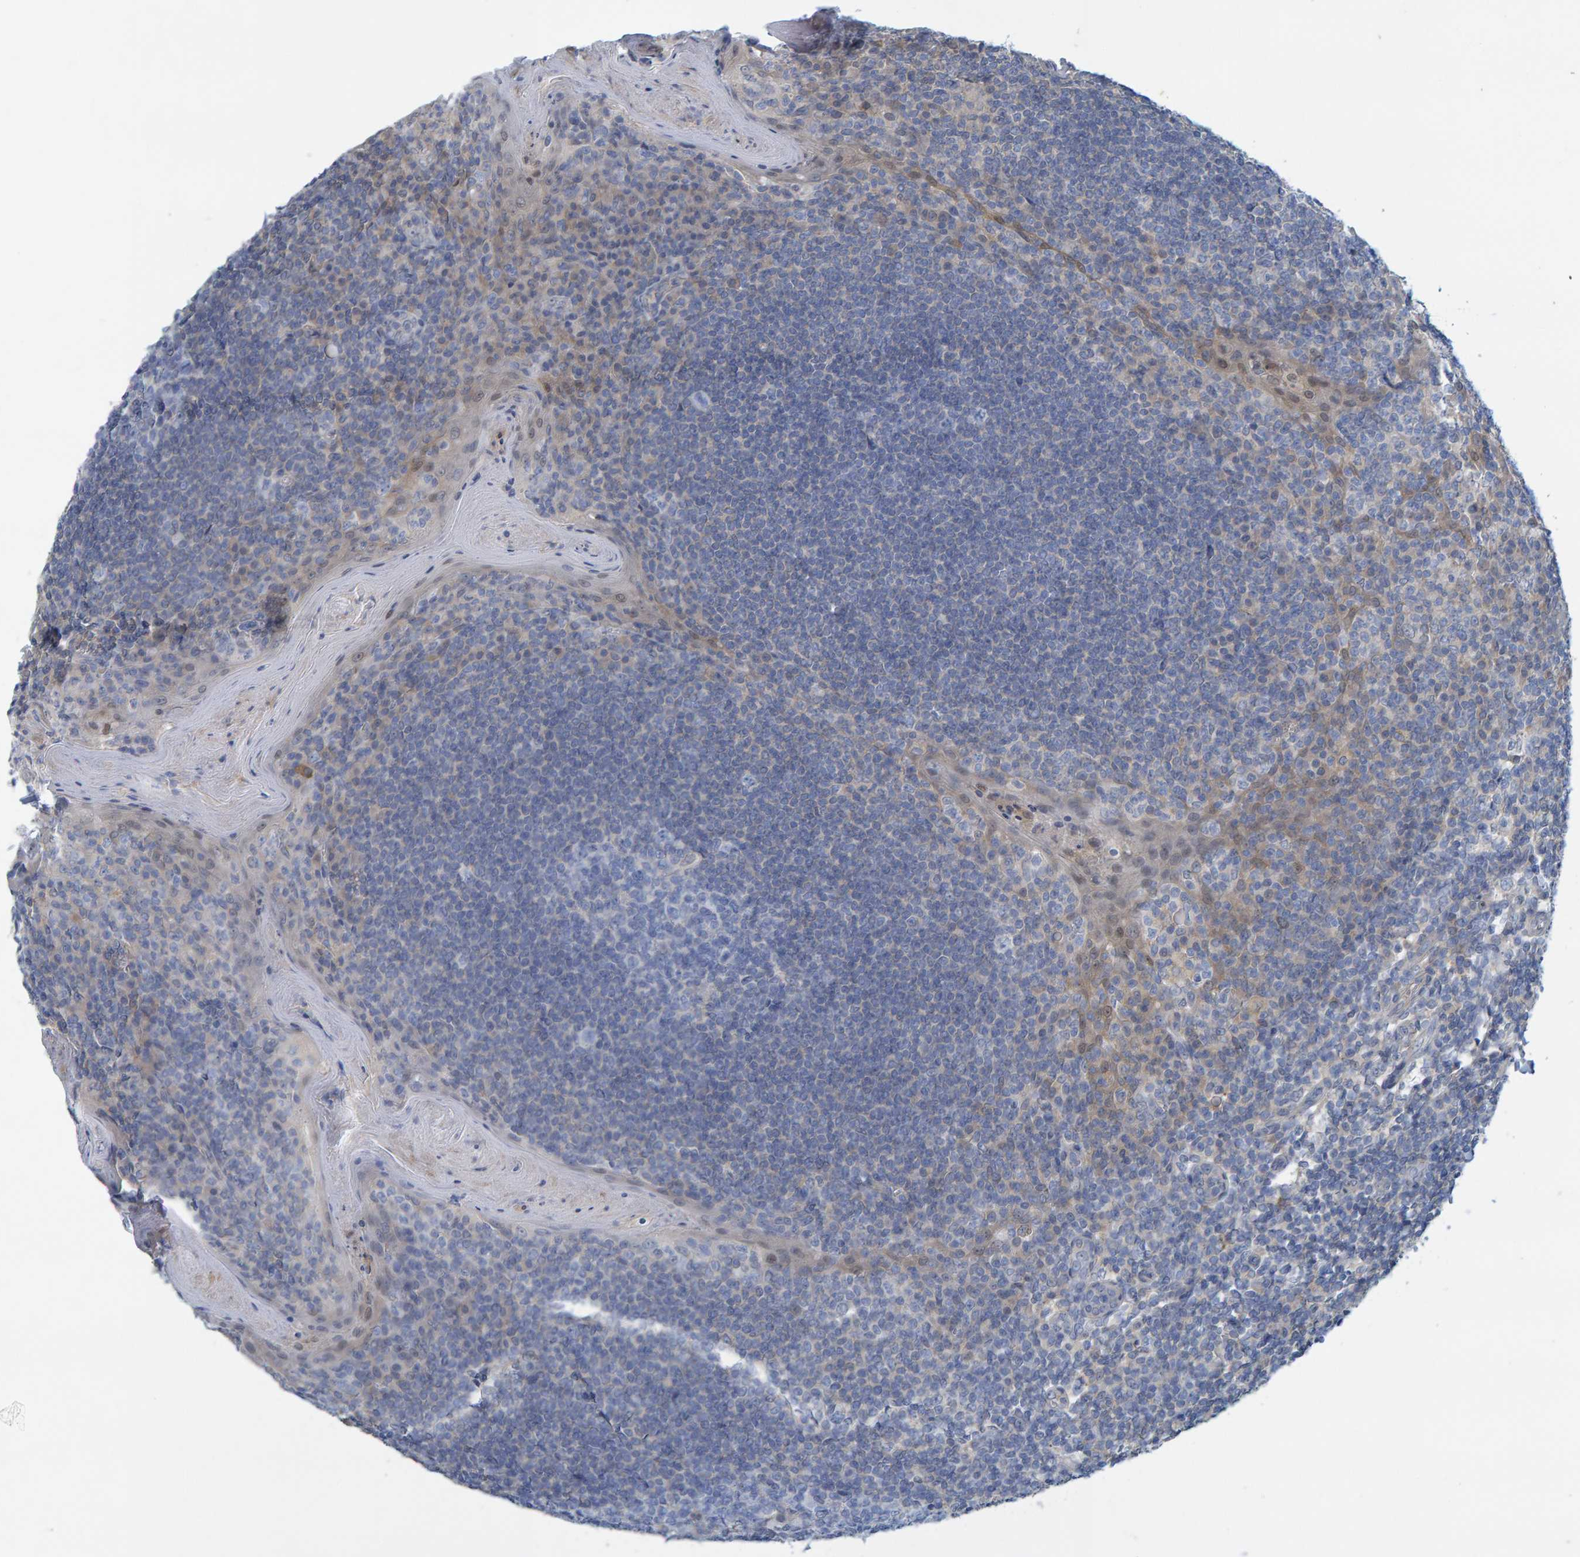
{"staining": {"intensity": "negative", "quantity": "none", "location": "none"}, "tissue": "tonsil", "cell_type": "Germinal center cells", "image_type": "normal", "snomed": [{"axis": "morphology", "description": "Normal tissue, NOS"}, {"axis": "topography", "description": "Tonsil"}], "caption": "Immunohistochemistry photomicrograph of unremarkable tonsil stained for a protein (brown), which displays no expression in germinal center cells.", "gene": "ALAD", "patient": {"sex": "male", "age": 31}}